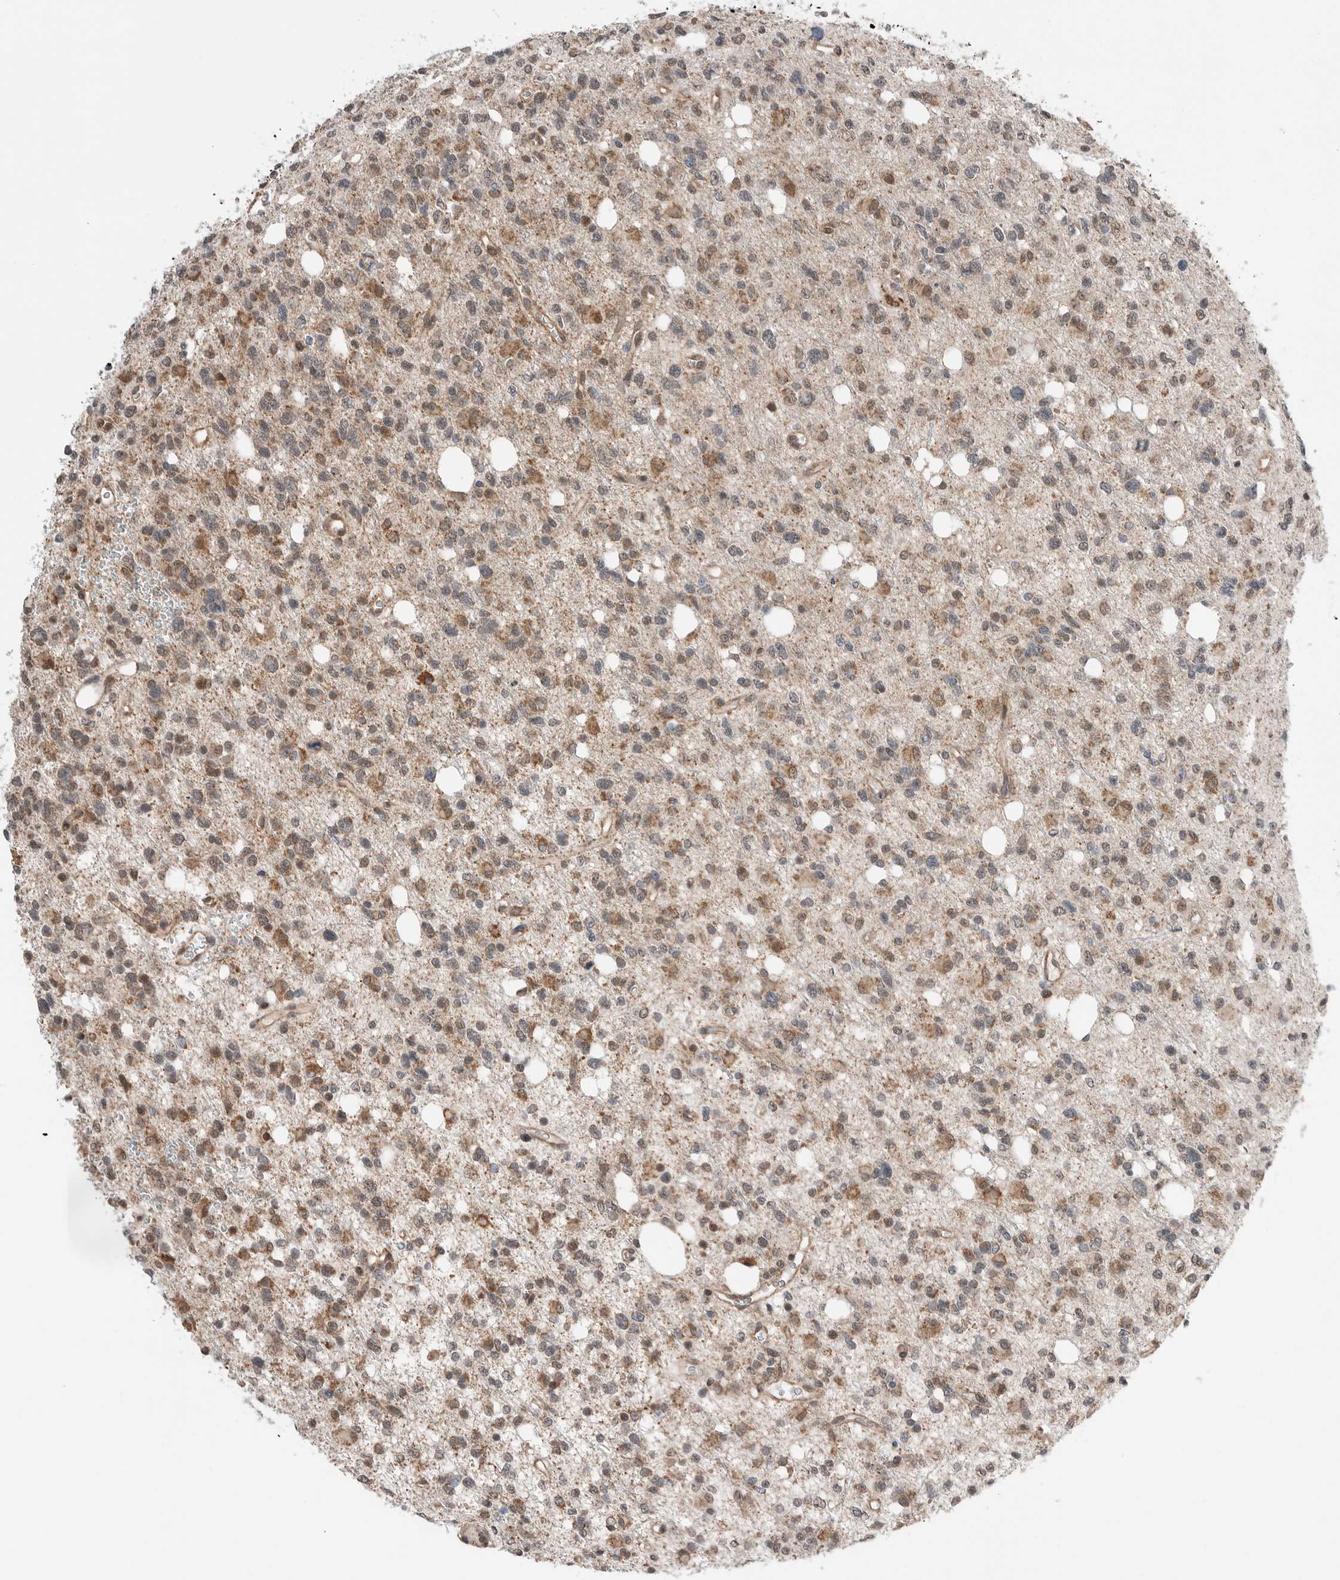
{"staining": {"intensity": "moderate", "quantity": ">75%", "location": "cytoplasmic/membranous,nuclear"}, "tissue": "glioma", "cell_type": "Tumor cells", "image_type": "cancer", "snomed": [{"axis": "morphology", "description": "Glioma, malignant, High grade"}, {"axis": "topography", "description": "Brain"}], "caption": "The immunohistochemical stain highlights moderate cytoplasmic/membranous and nuclear expression in tumor cells of glioma tissue. (IHC, brightfield microscopy, high magnification).", "gene": "NTAQ1", "patient": {"sex": "female", "age": 62}}